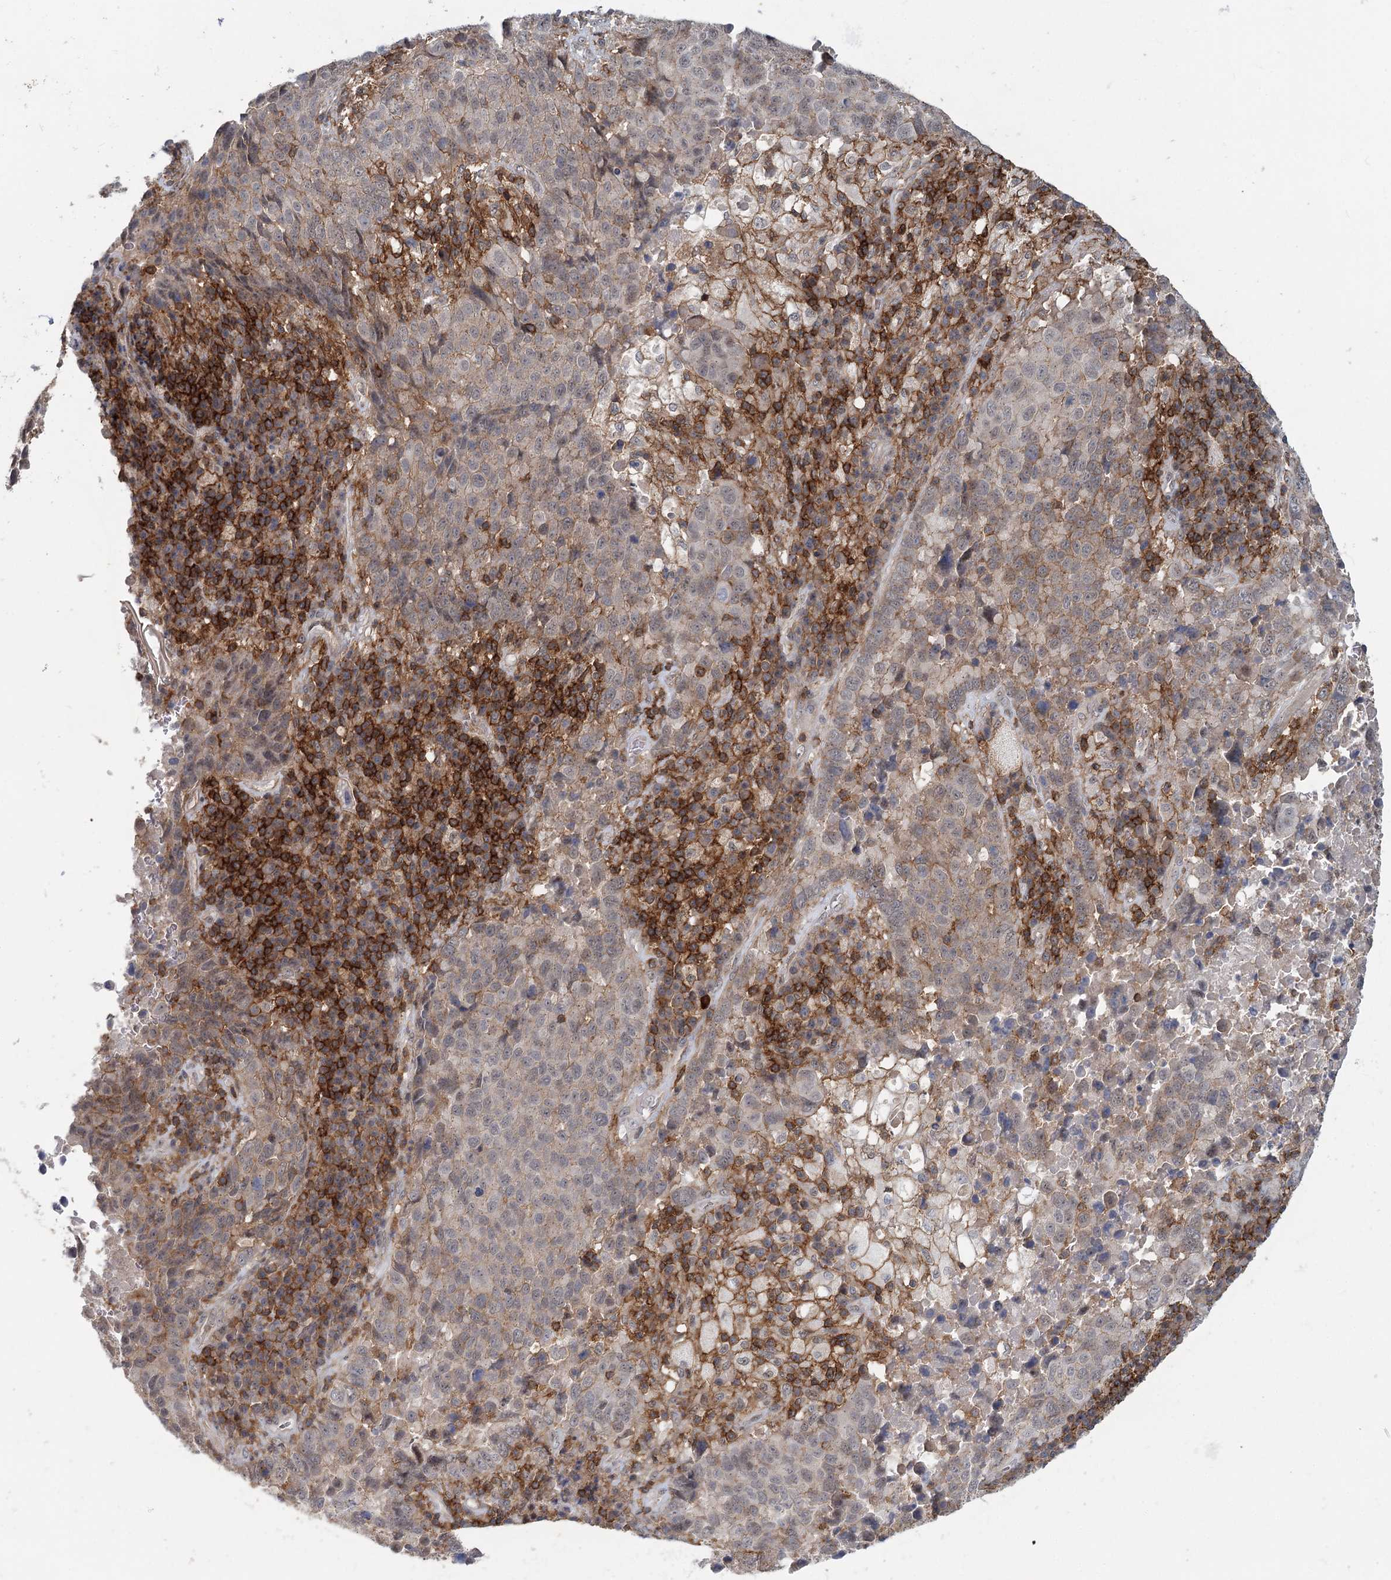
{"staining": {"intensity": "weak", "quantity": "<25%", "location": "cytoplasmic/membranous"}, "tissue": "lung cancer", "cell_type": "Tumor cells", "image_type": "cancer", "snomed": [{"axis": "morphology", "description": "Squamous cell carcinoma, NOS"}, {"axis": "topography", "description": "Lung"}], "caption": "Immunohistochemistry micrograph of neoplastic tissue: human lung cancer stained with DAB (3,3'-diaminobenzidine) shows no significant protein positivity in tumor cells.", "gene": "CDC42SE2", "patient": {"sex": "male", "age": 73}}